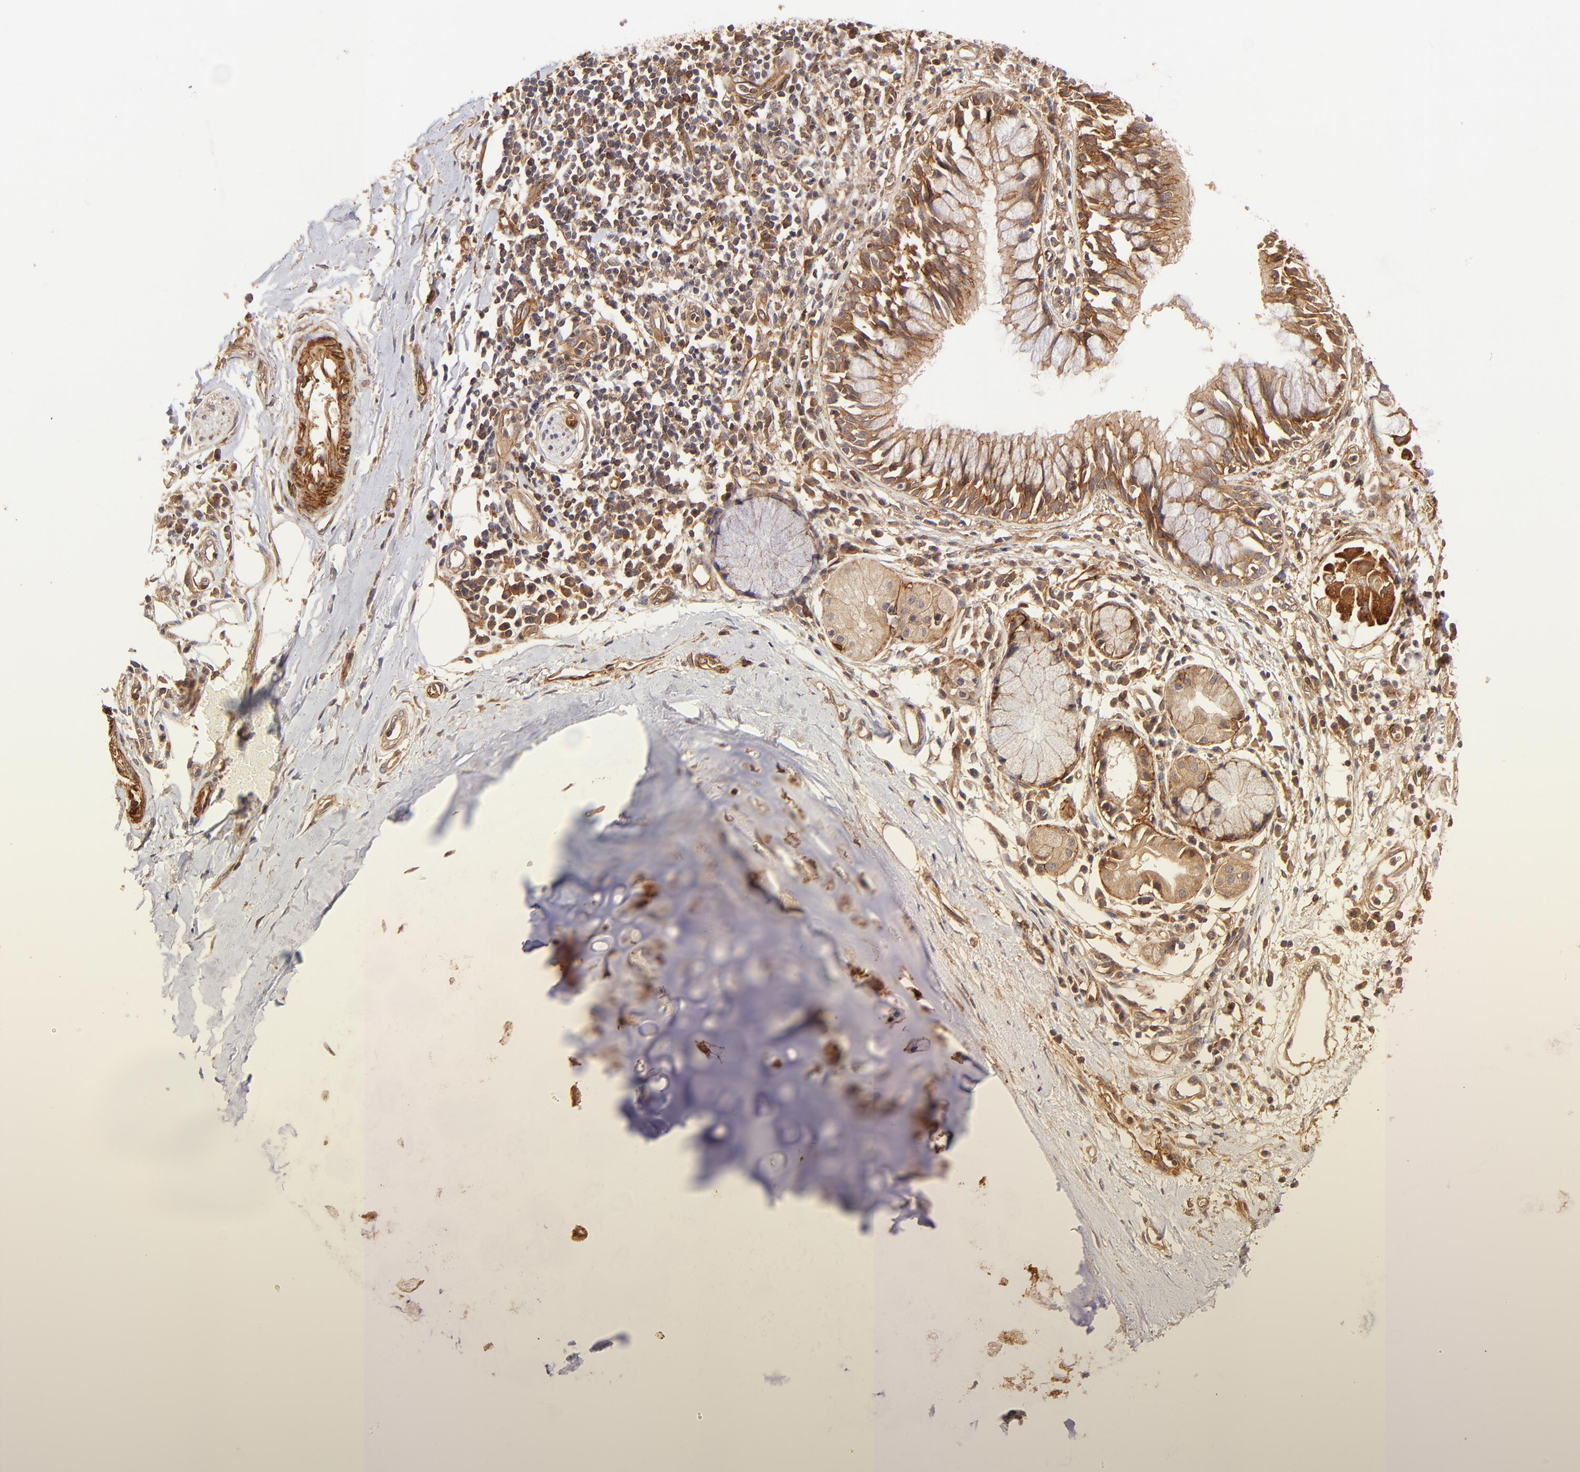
{"staining": {"intensity": "weak", "quantity": ">75%", "location": "cytoplasmic/membranous"}, "tissue": "adipose tissue", "cell_type": "Adipocytes", "image_type": "normal", "snomed": [{"axis": "morphology", "description": "Normal tissue, NOS"}, {"axis": "morphology", "description": "Adenocarcinoma, NOS"}, {"axis": "topography", "description": "Cartilage tissue"}, {"axis": "topography", "description": "Bronchus"}, {"axis": "topography", "description": "Lung"}], "caption": "Protein staining reveals weak cytoplasmic/membranous staining in about >75% of adipocytes in unremarkable adipose tissue.", "gene": "ITGB1", "patient": {"sex": "female", "age": 67}}